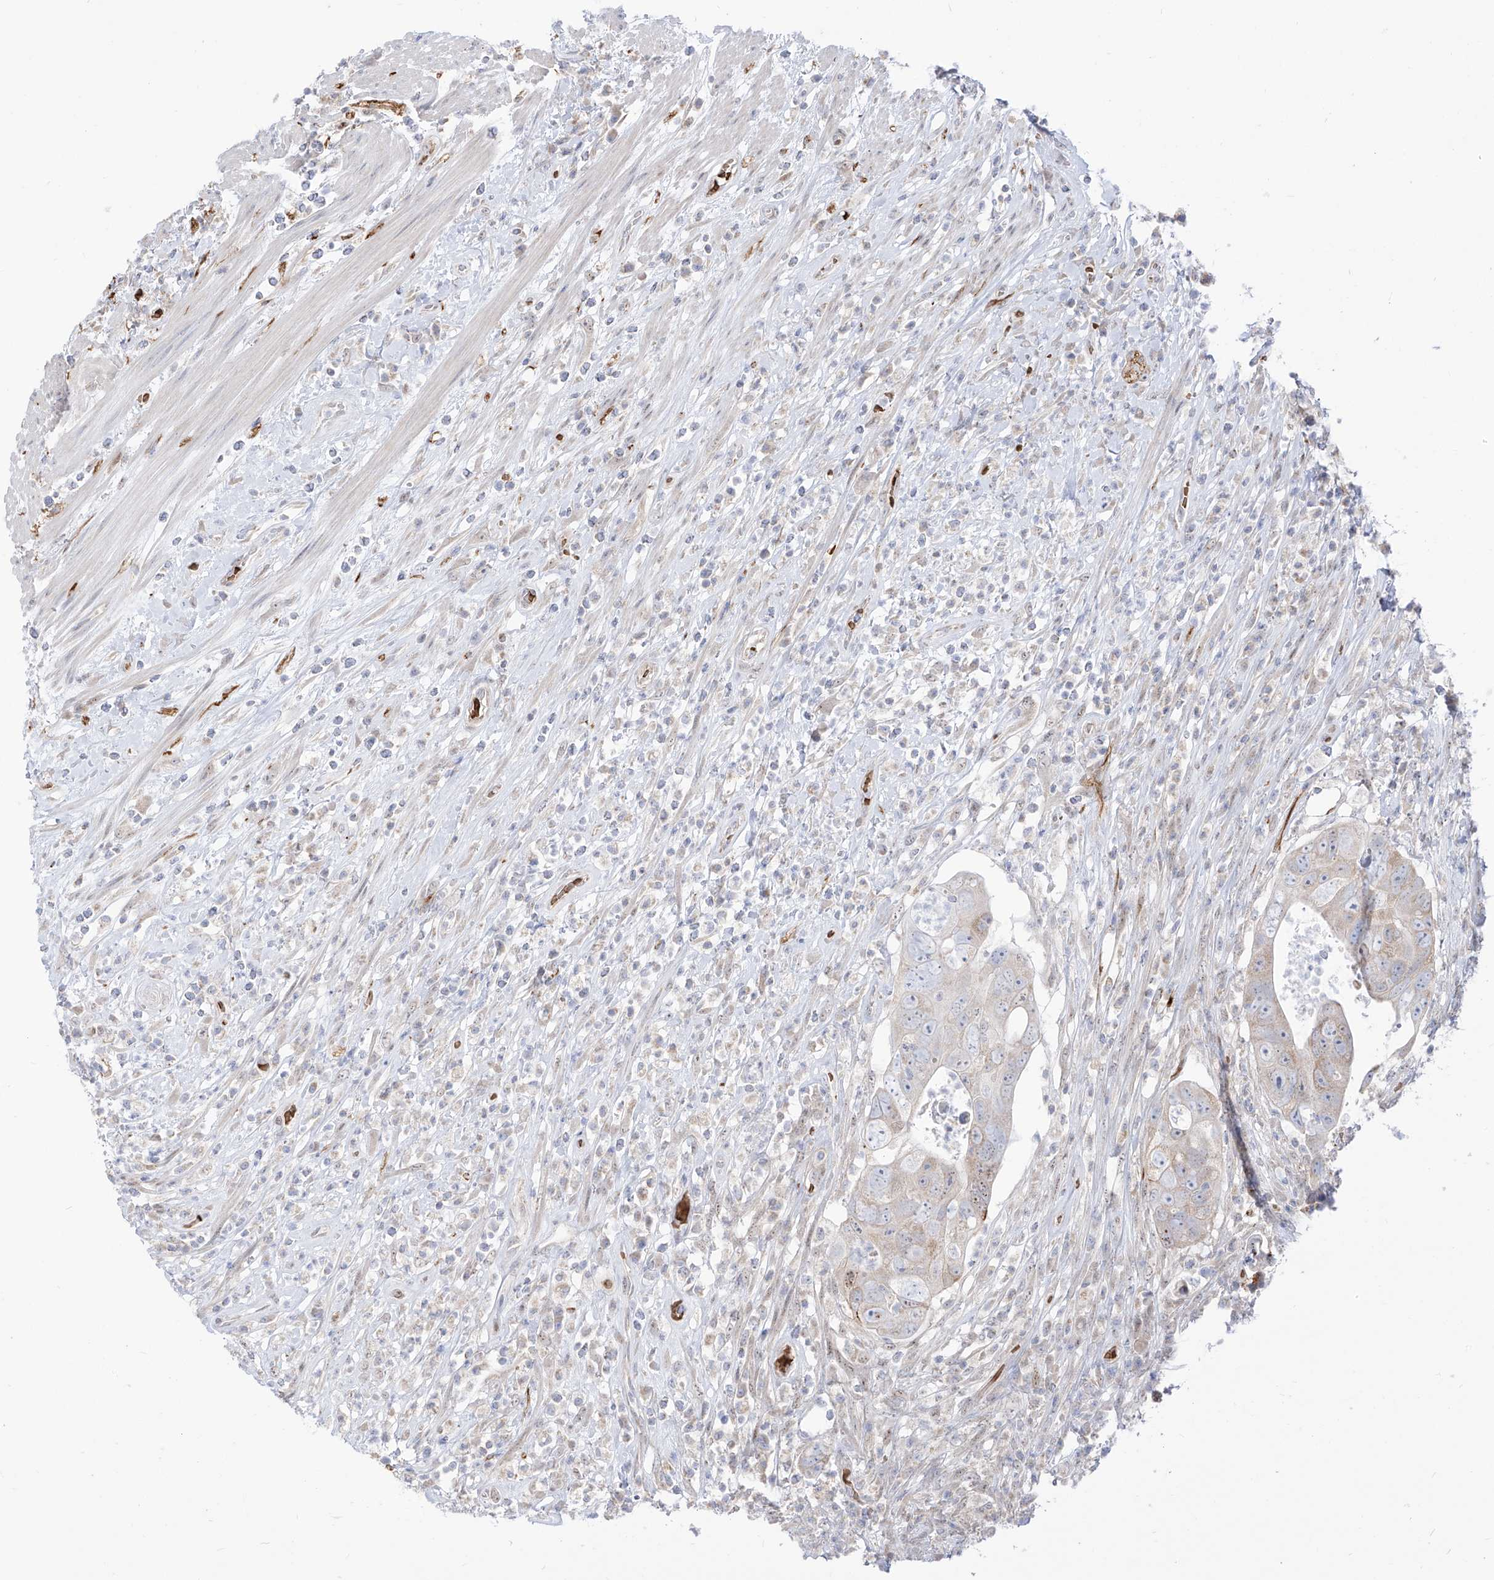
{"staining": {"intensity": "moderate", "quantity": "<25%", "location": "cytoplasmic/membranous"}, "tissue": "colorectal cancer", "cell_type": "Tumor cells", "image_type": "cancer", "snomed": [{"axis": "morphology", "description": "Adenocarcinoma, NOS"}, {"axis": "topography", "description": "Rectum"}], "caption": "Colorectal cancer stained with a brown dye demonstrates moderate cytoplasmic/membranous positive staining in approximately <25% of tumor cells.", "gene": "ARHGEF40", "patient": {"sex": "male", "age": 59}}